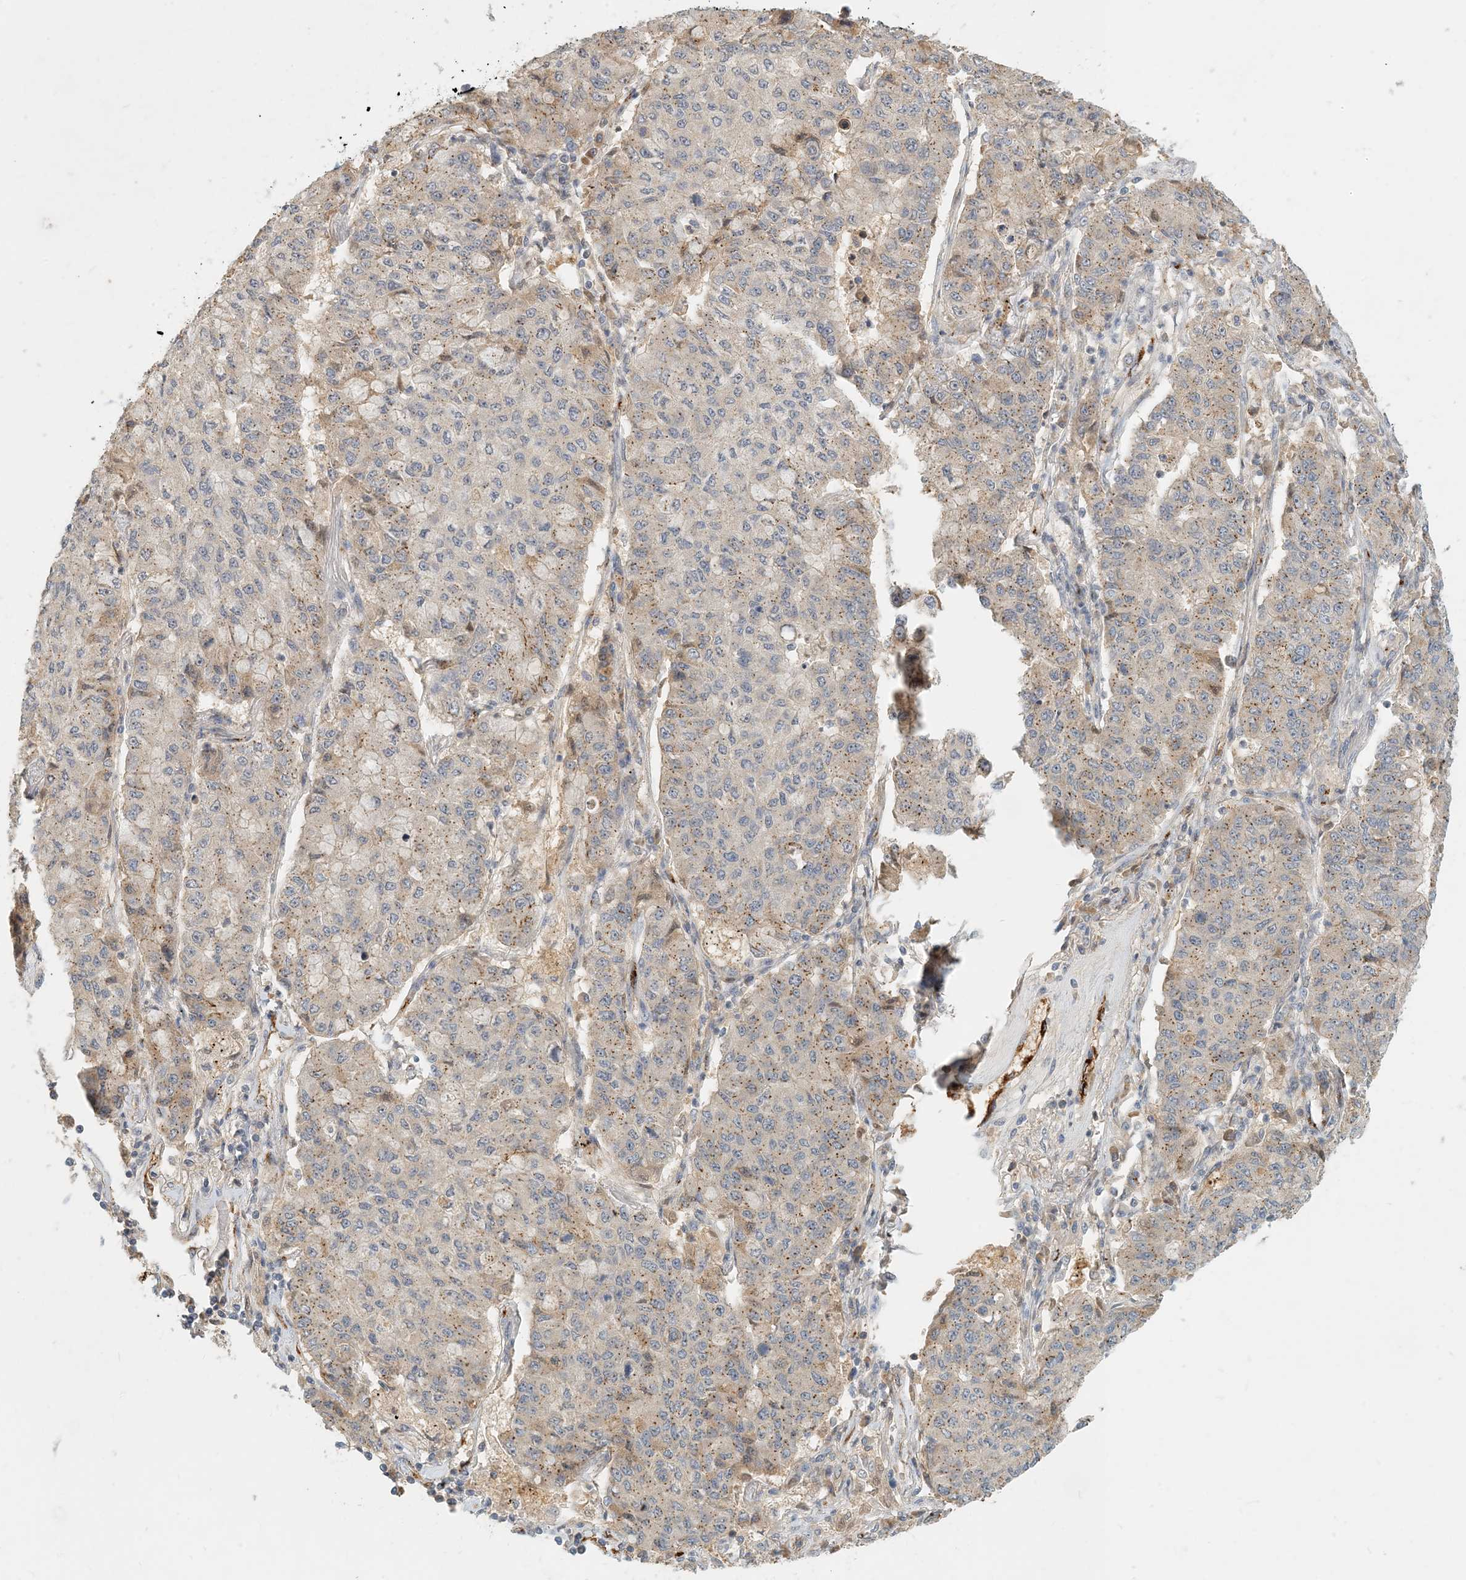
{"staining": {"intensity": "weak", "quantity": "25%-75%", "location": "cytoplasmic/membranous"}, "tissue": "lung cancer", "cell_type": "Tumor cells", "image_type": "cancer", "snomed": [{"axis": "morphology", "description": "Squamous cell carcinoma, NOS"}, {"axis": "topography", "description": "Lung"}], "caption": "A high-resolution micrograph shows immunohistochemistry (IHC) staining of lung cancer, which exhibits weak cytoplasmic/membranous expression in about 25%-75% of tumor cells. (Stains: DAB in brown, nuclei in blue, Microscopy: brightfield microscopy at high magnification).", "gene": "ZBTB3", "patient": {"sex": "male", "age": 74}}